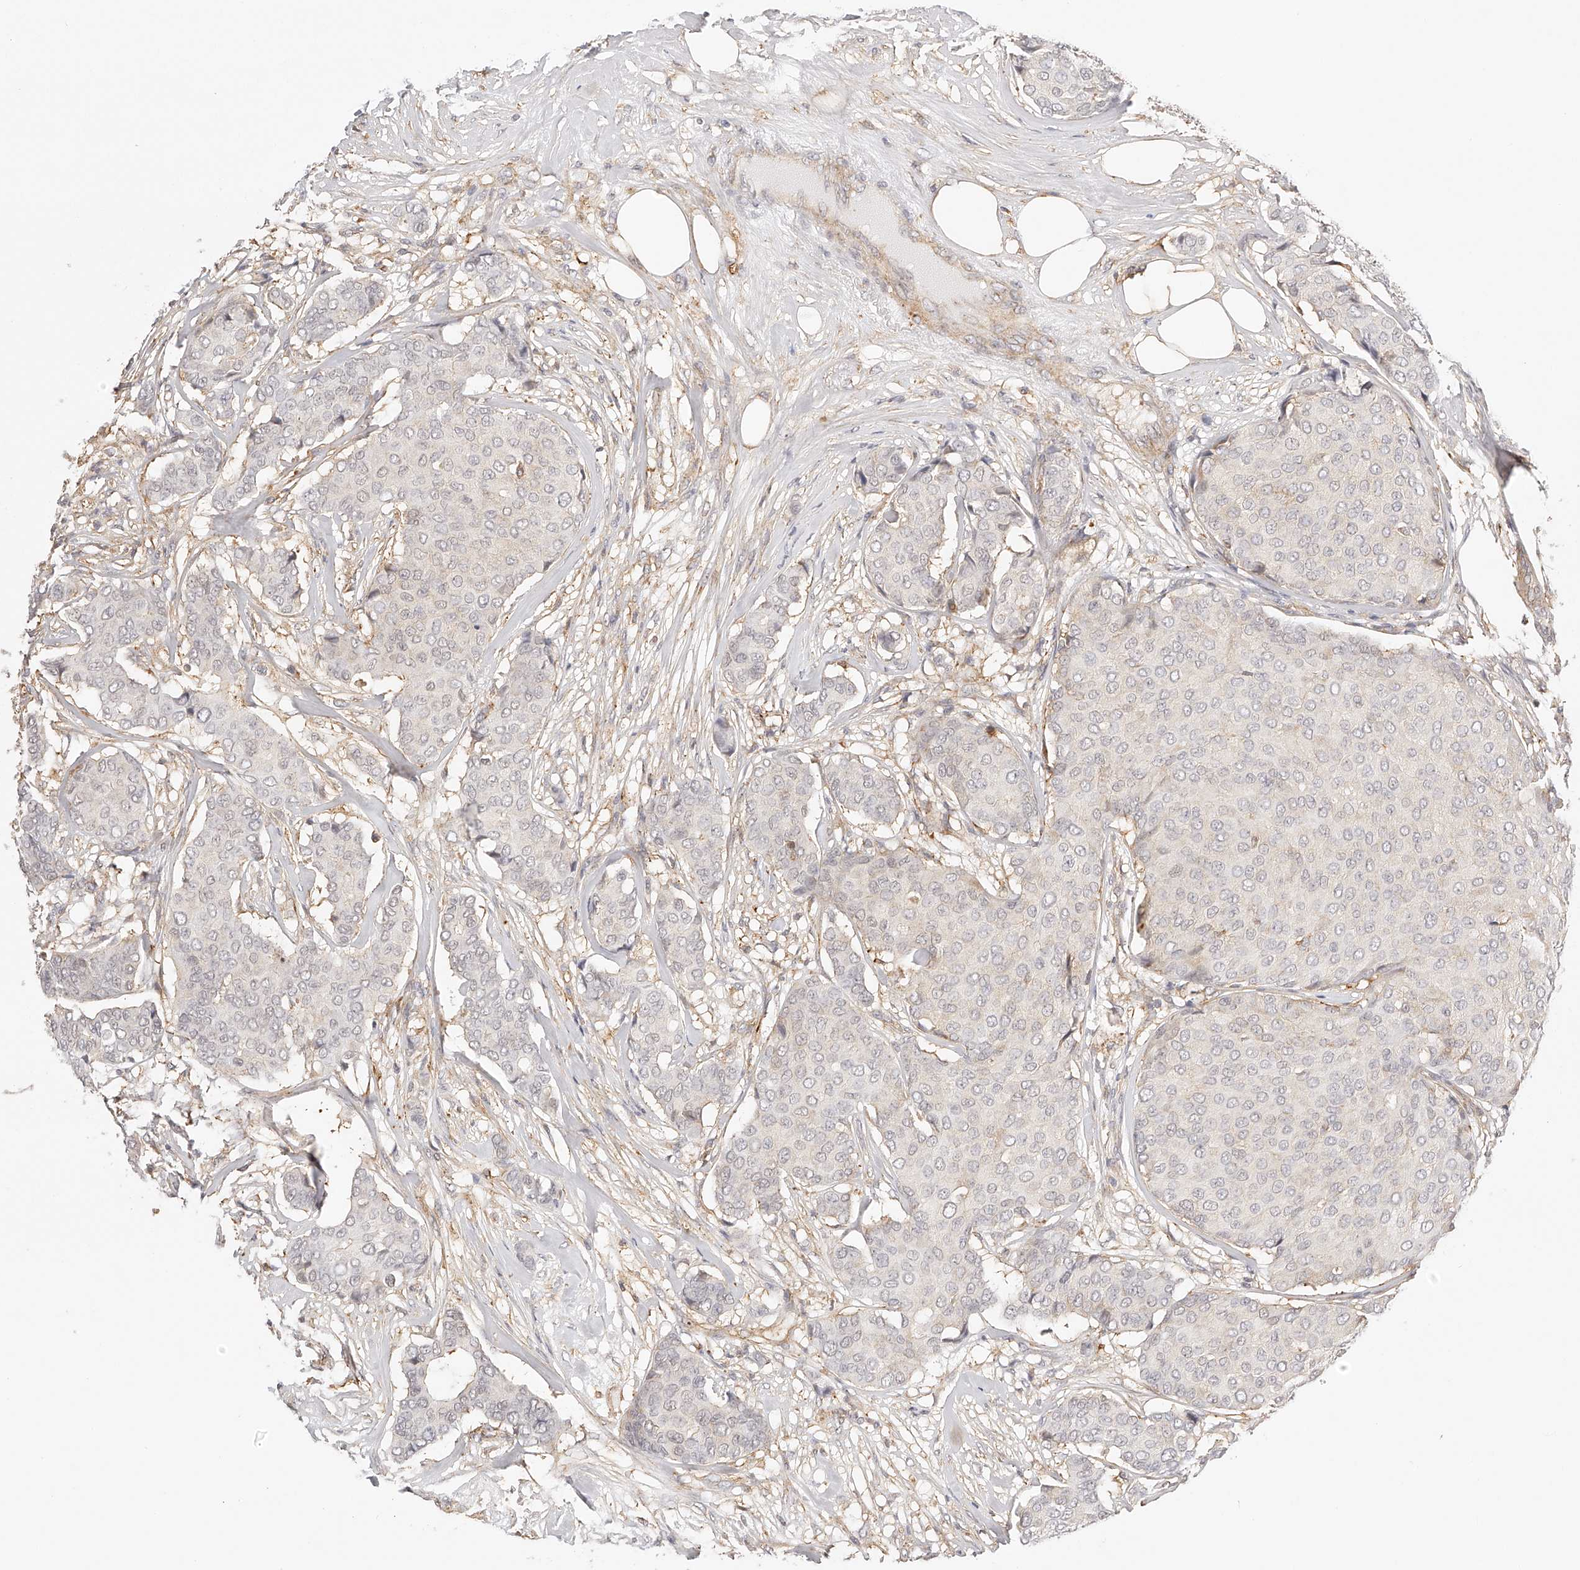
{"staining": {"intensity": "negative", "quantity": "none", "location": "none"}, "tissue": "breast cancer", "cell_type": "Tumor cells", "image_type": "cancer", "snomed": [{"axis": "morphology", "description": "Duct carcinoma"}, {"axis": "topography", "description": "Breast"}], "caption": "This is a image of immunohistochemistry staining of breast cancer (intraductal carcinoma), which shows no staining in tumor cells.", "gene": "SYNC", "patient": {"sex": "female", "age": 75}}